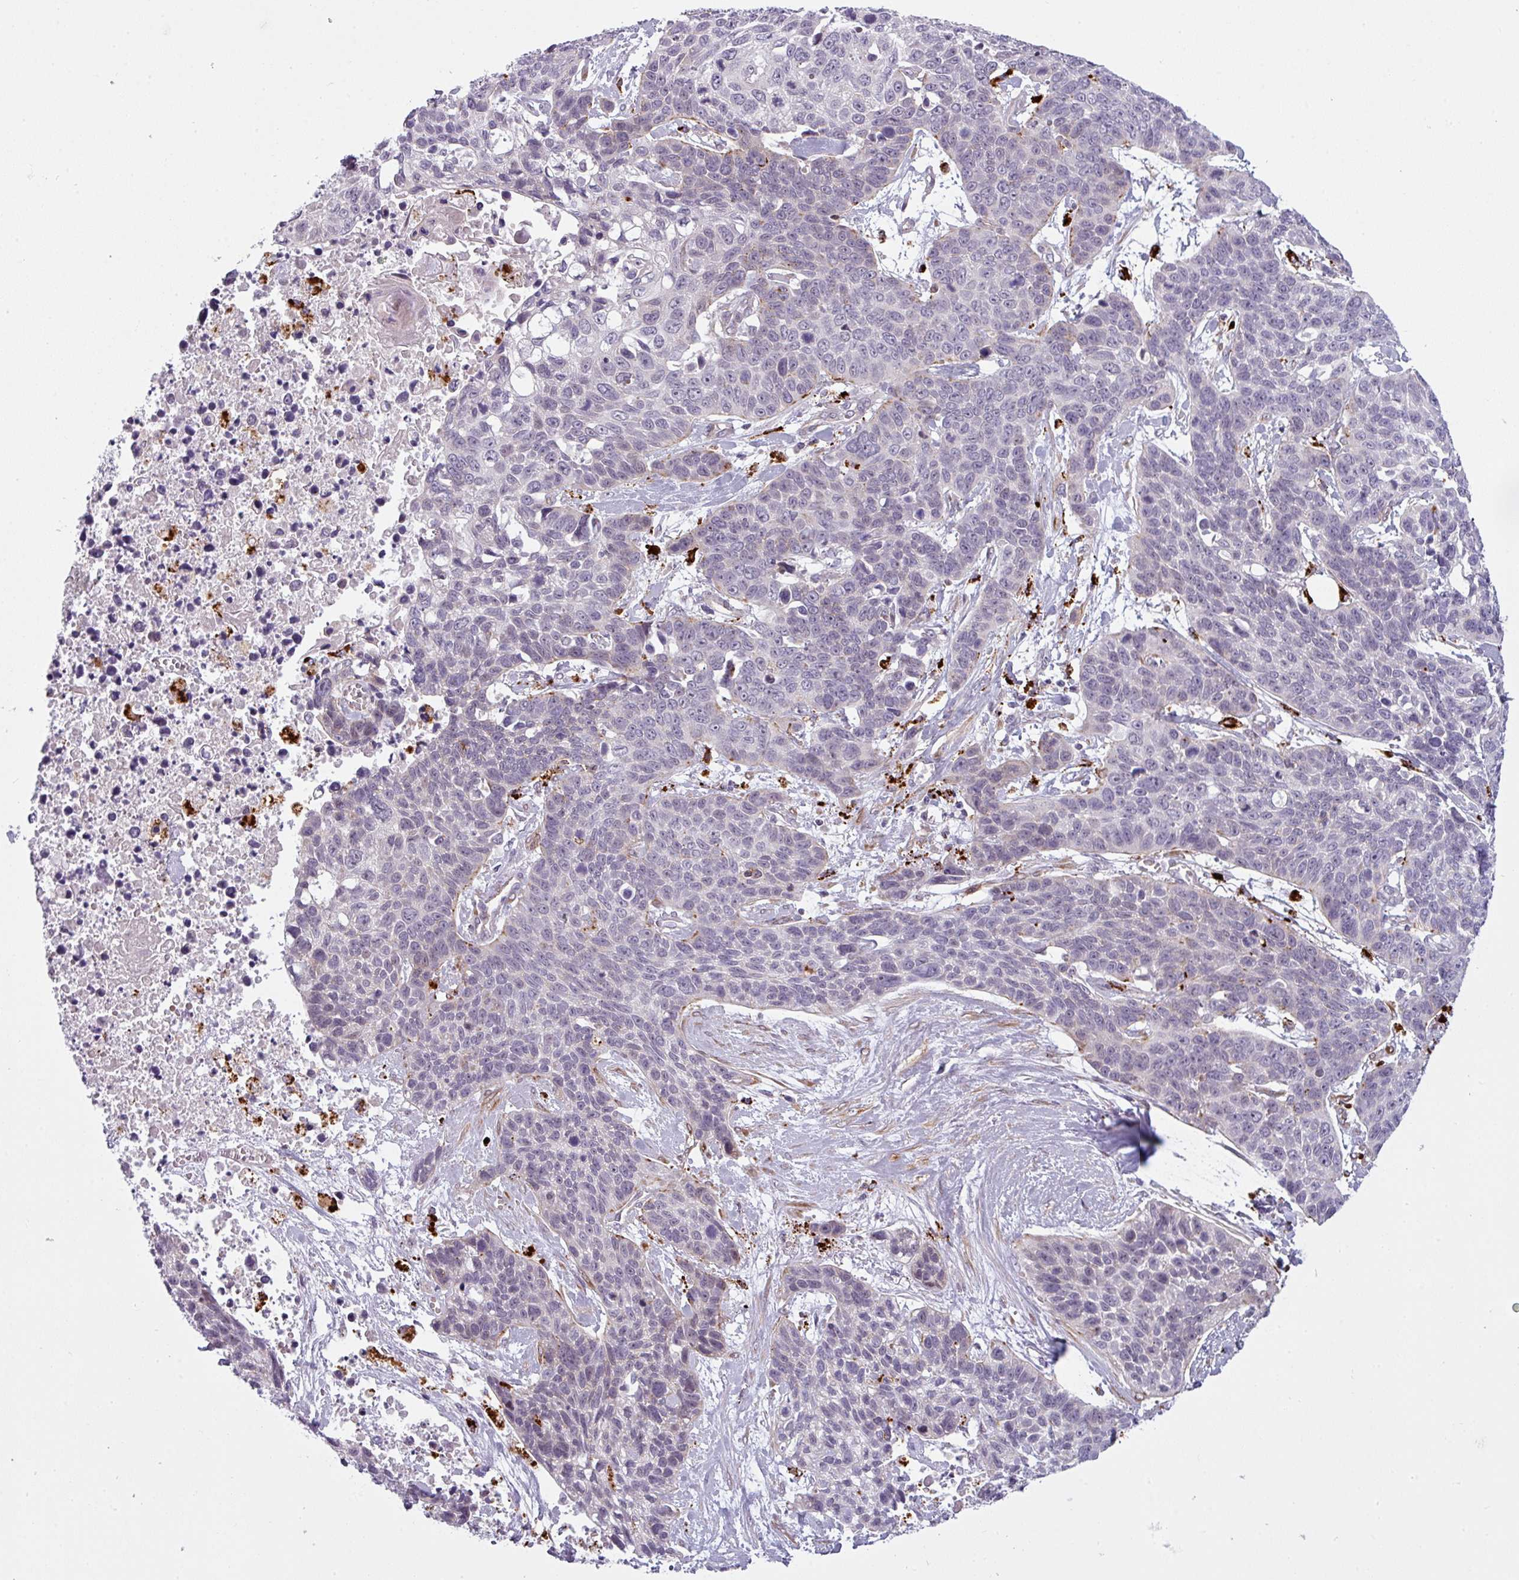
{"staining": {"intensity": "negative", "quantity": "none", "location": "none"}, "tissue": "lung cancer", "cell_type": "Tumor cells", "image_type": "cancer", "snomed": [{"axis": "morphology", "description": "Squamous cell carcinoma, NOS"}, {"axis": "topography", "description": "Lung"}], "caption": "Lung cancer (squamous cell carcinoma) was stained to show a protein in brown. There is no significant positivity in tumor cells.", "gene": "MAP7D2", "patient": {"sex": "male", "age": 62}}